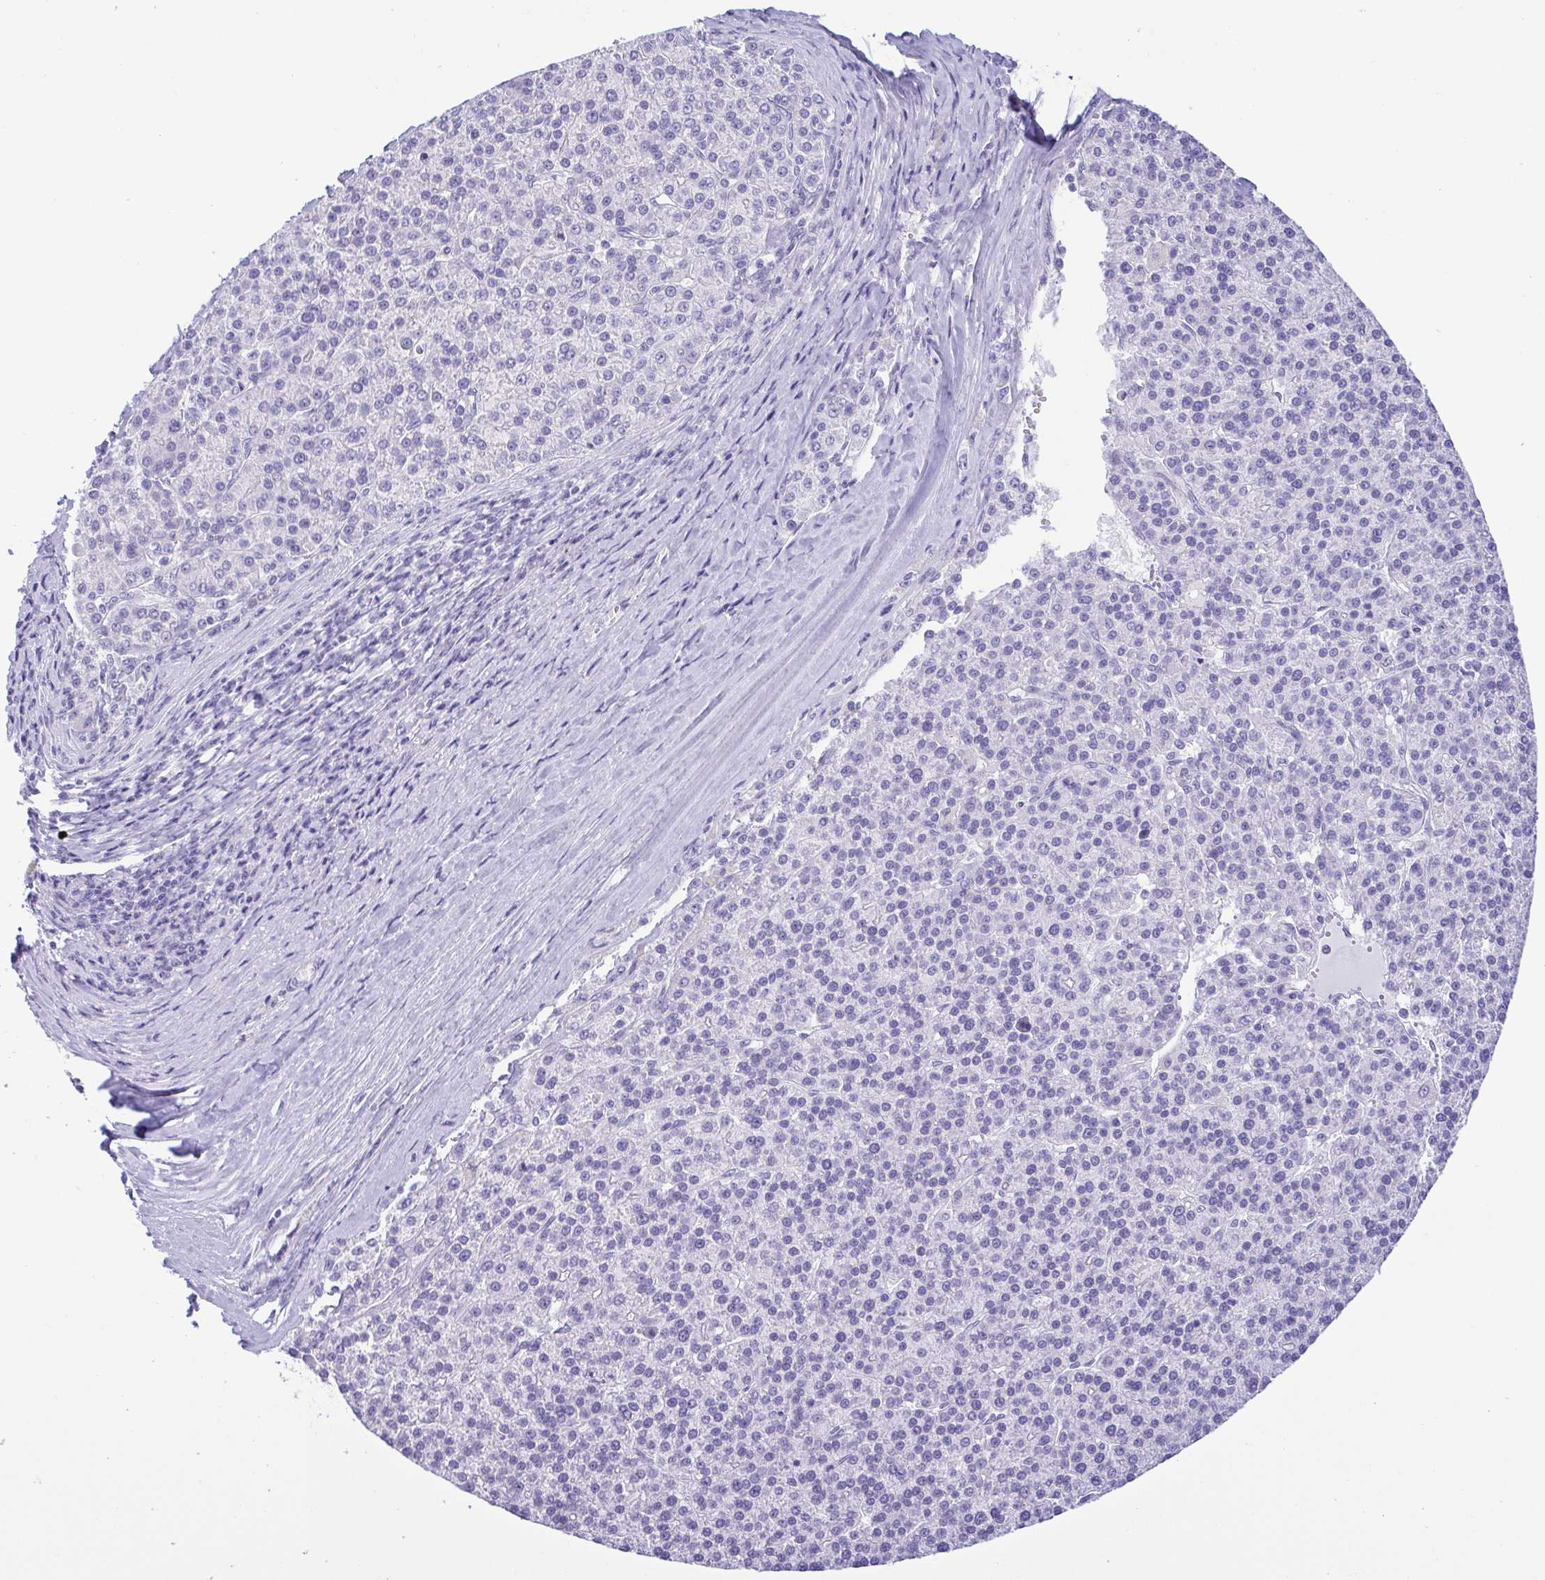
{"staining": {"intensity": "negative", "quantity": "none", "location": "none"}, "tissue": "liver cancer", "cell_type": "Tumor cells", "image_type": "cancer", "snomed": [{"axis": "morphology", "description": "Carcinoma, Hepatocellular, NOS"}, {"axis": "topography", "description": "Liver"}], "caption": "This is an IHC histopathology image of liver hepatocellular carcinoma. There is no staining in tumor cells.", "gene": "MYL7", "patient": {"sex": "female", "age": 58}}